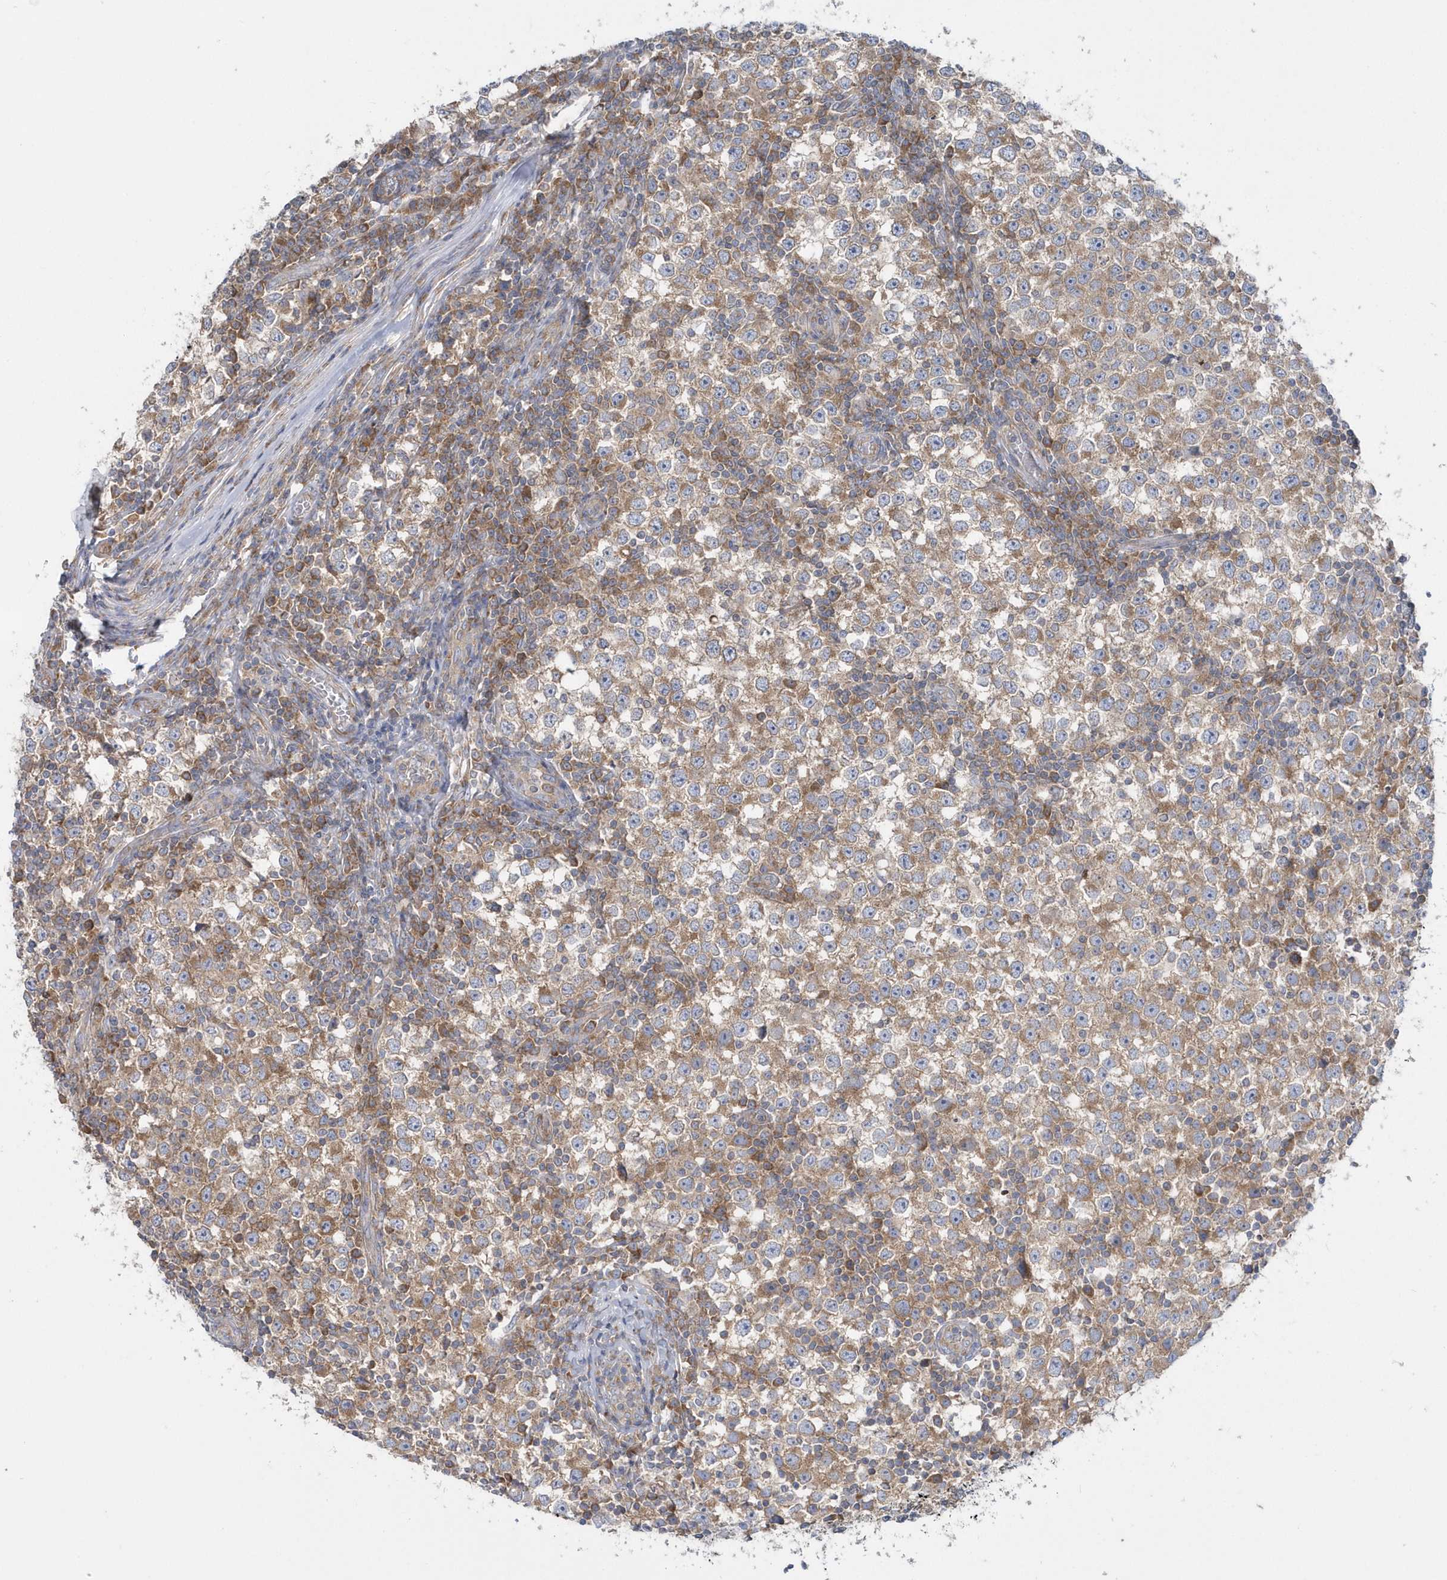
{"staining": {"intensity": "moderate", "quantity": "25%-75%", "location": "cytoplasmic/membranous"}, "tissue": "testis cancer", "cell_type": "Tumor cells", "image_type": "cancer", "snomed": [{"axis": "morphology", "description": "Seminoma, NOS"}, {"axis": "topography", "description": "Testis"}], "caption": "About 25%-75% of tumor cells in human testis cancer exhibit moderate cytoplasmic/membranous protein staining as visualized by brown immunohistochemical staining.", "gene": "EIF3C", "patient": {"sex": "male", "age": 65}}